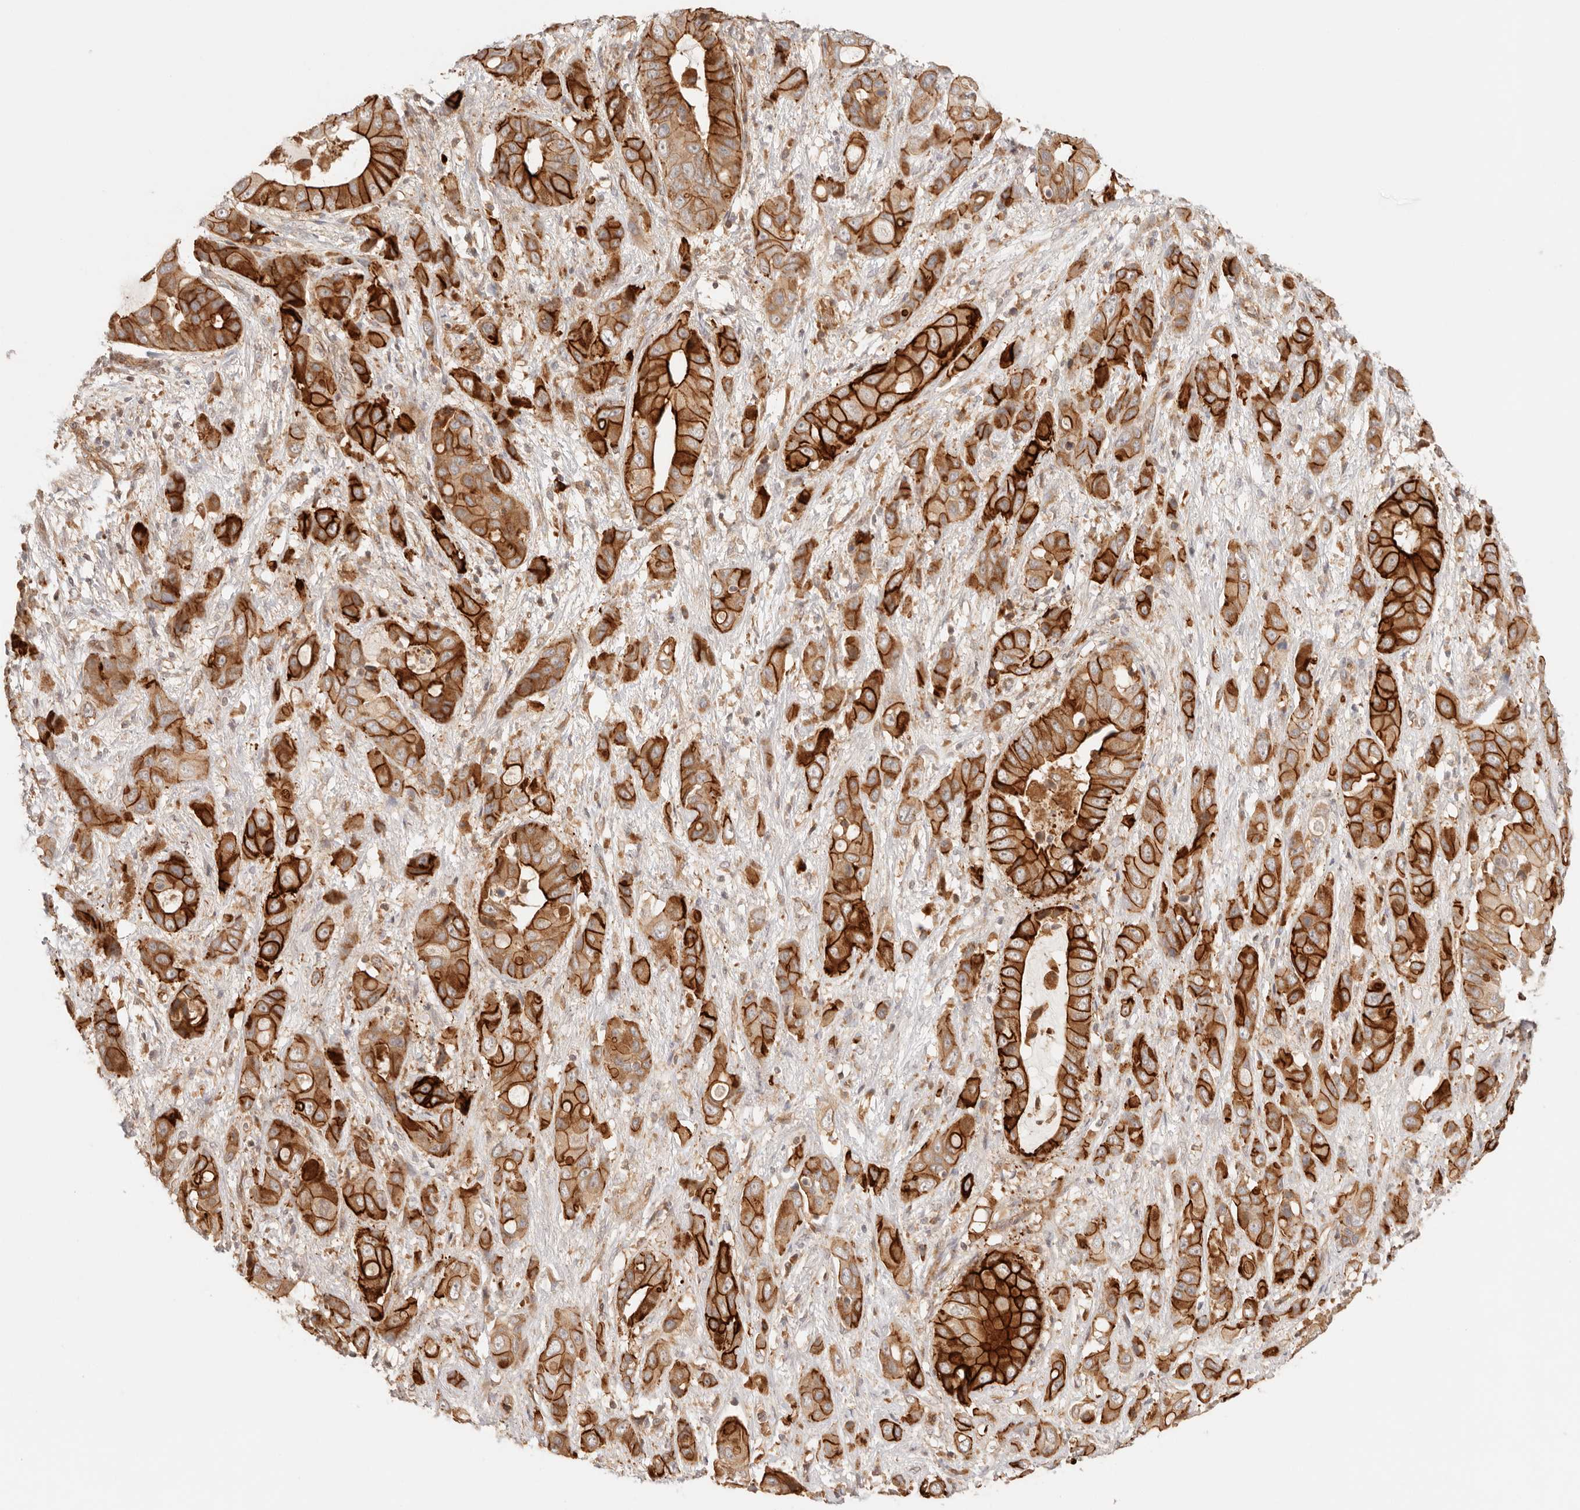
{"staining": {"intensity": "strong", "quantity": ">75%", "location": "cytoplasmic/membranous"}, "tissue": "liver cancer", "cell_type": "Tumor cells", "image_type": "cancer", "snomed": [{"axis": "morphology", "description": "Cholangiocarcinoma"}, {"axis": "topography", "description": "Liver"}], "caption": "Liver cholangiocarcinoma stained for a protein demonstrates strong cytoplasmic/membranous positivity in tumor cells. (brown staining indicates protein expression, while blue staining denotes nuclei).", "gene": "IL1R2", "patient": {"sex": "female", "age": 52}}